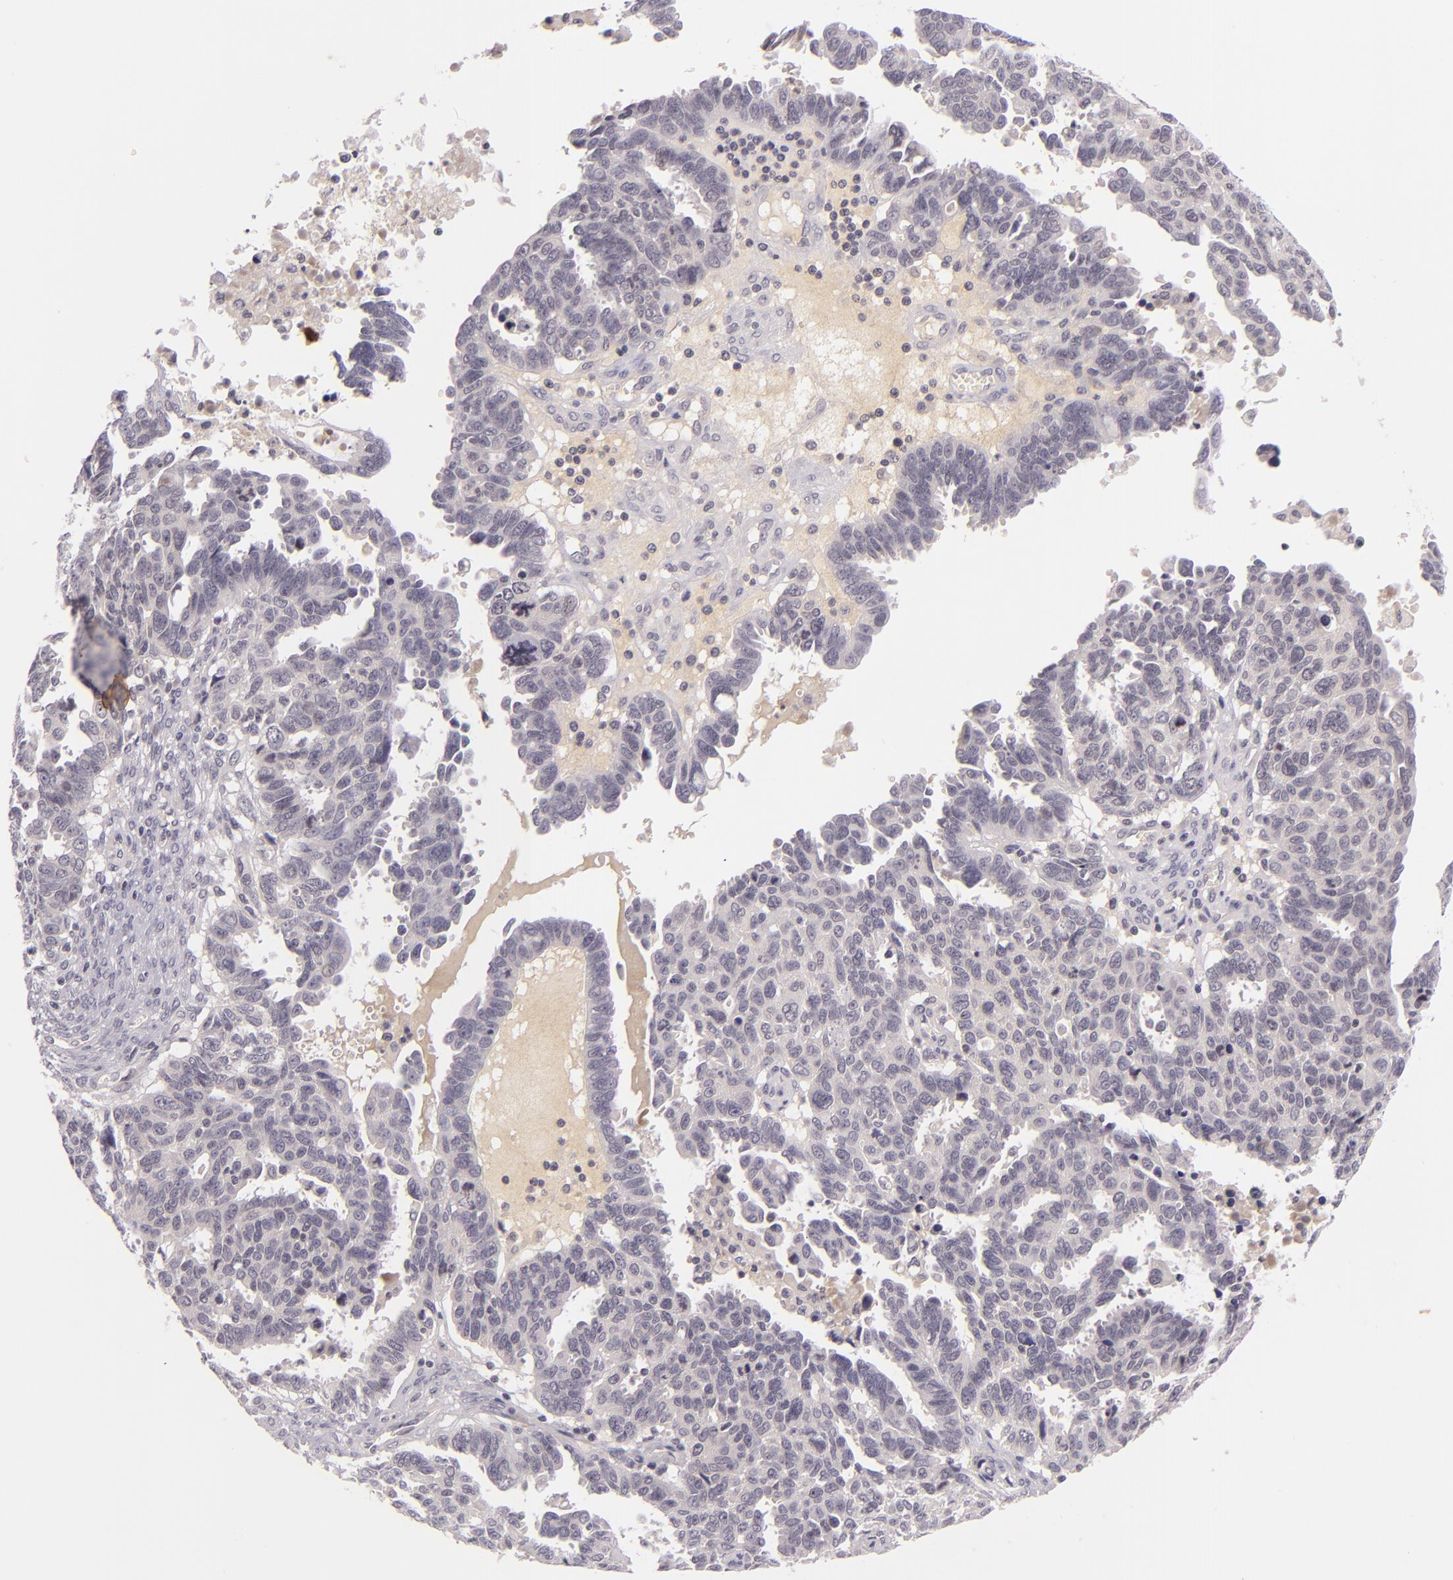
{"staining": {"intensity": "negative", "quantity": "none", "location": "none"}, "tissue": "ovarian cancer", "cell_type": "Tumor cells", "image_type": "cancer", "snomed": [{"axis": "morphology", "description": "Carcinoma, endometroid"}, {"axis": "morphology", "description": "Cystadenocarcinoma, serous, NOS"}, {"axis": "topography", "description": "Ovary"}], "caption": "Ovarian cancer stained for a protein using IHC demonstrates no expression tumor cells.", "gene": "CASP8", "patient": {"sex": "female", "age": 45}}